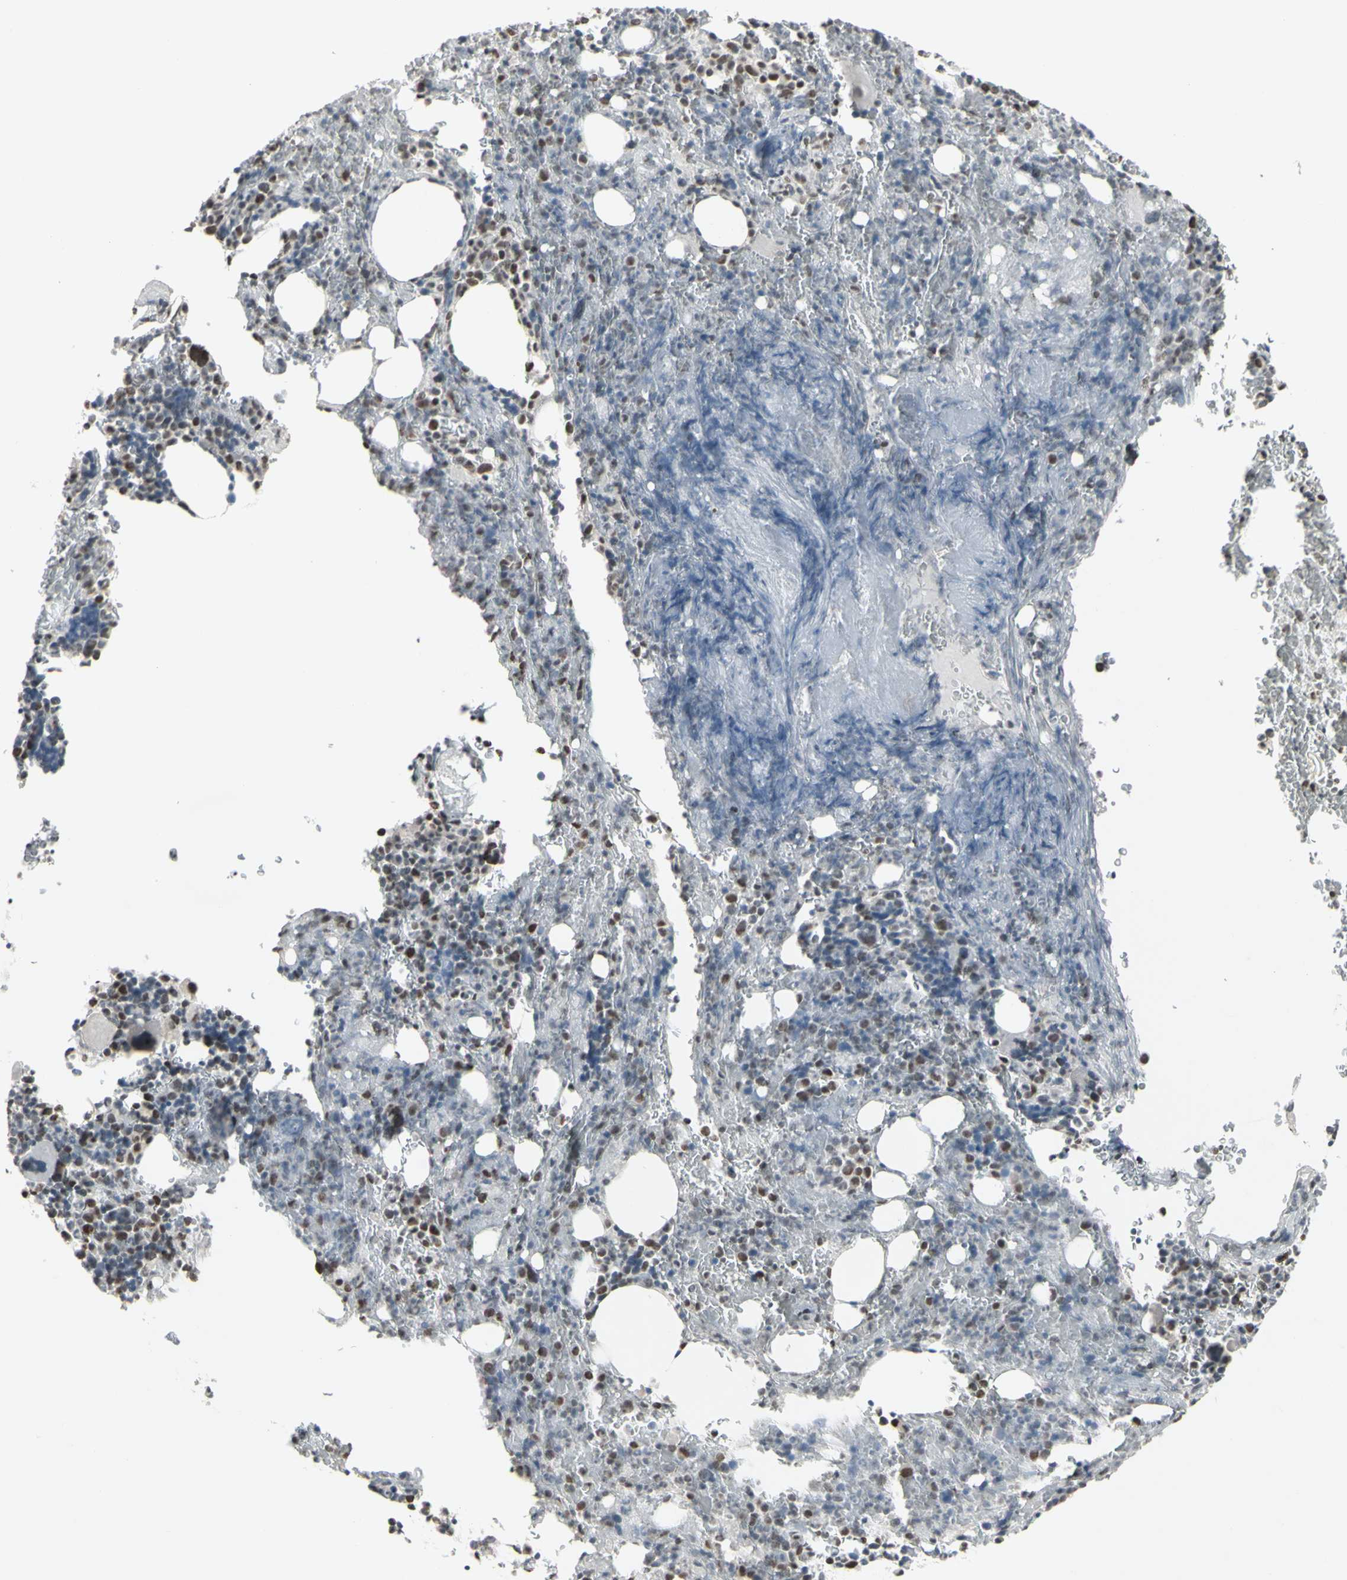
{"staining": {"intensity": "strong", "quantity": "<25%", "location": "nuclear"}, "tissue": "bone marrow", "cell_type": "Hematopoietic cells", "image_type": "normal", "snomed": [{"axis": "morphology", "description": "Normal tissue, NOS"}, {"axis": "morphology", "description": "Inflammation, NOS"}, {"axis": "topography", "description": "Bone marrow"}], "caption": "A high-resolution histopathology image shows immunohistochemistry (IHC) staining of benign bone marrow, which displays strong nuclear expression in approximately <25% of hematopoietic cells.", "gene": "TRIM28", "patient": {"sex": "male", "age": 72}}